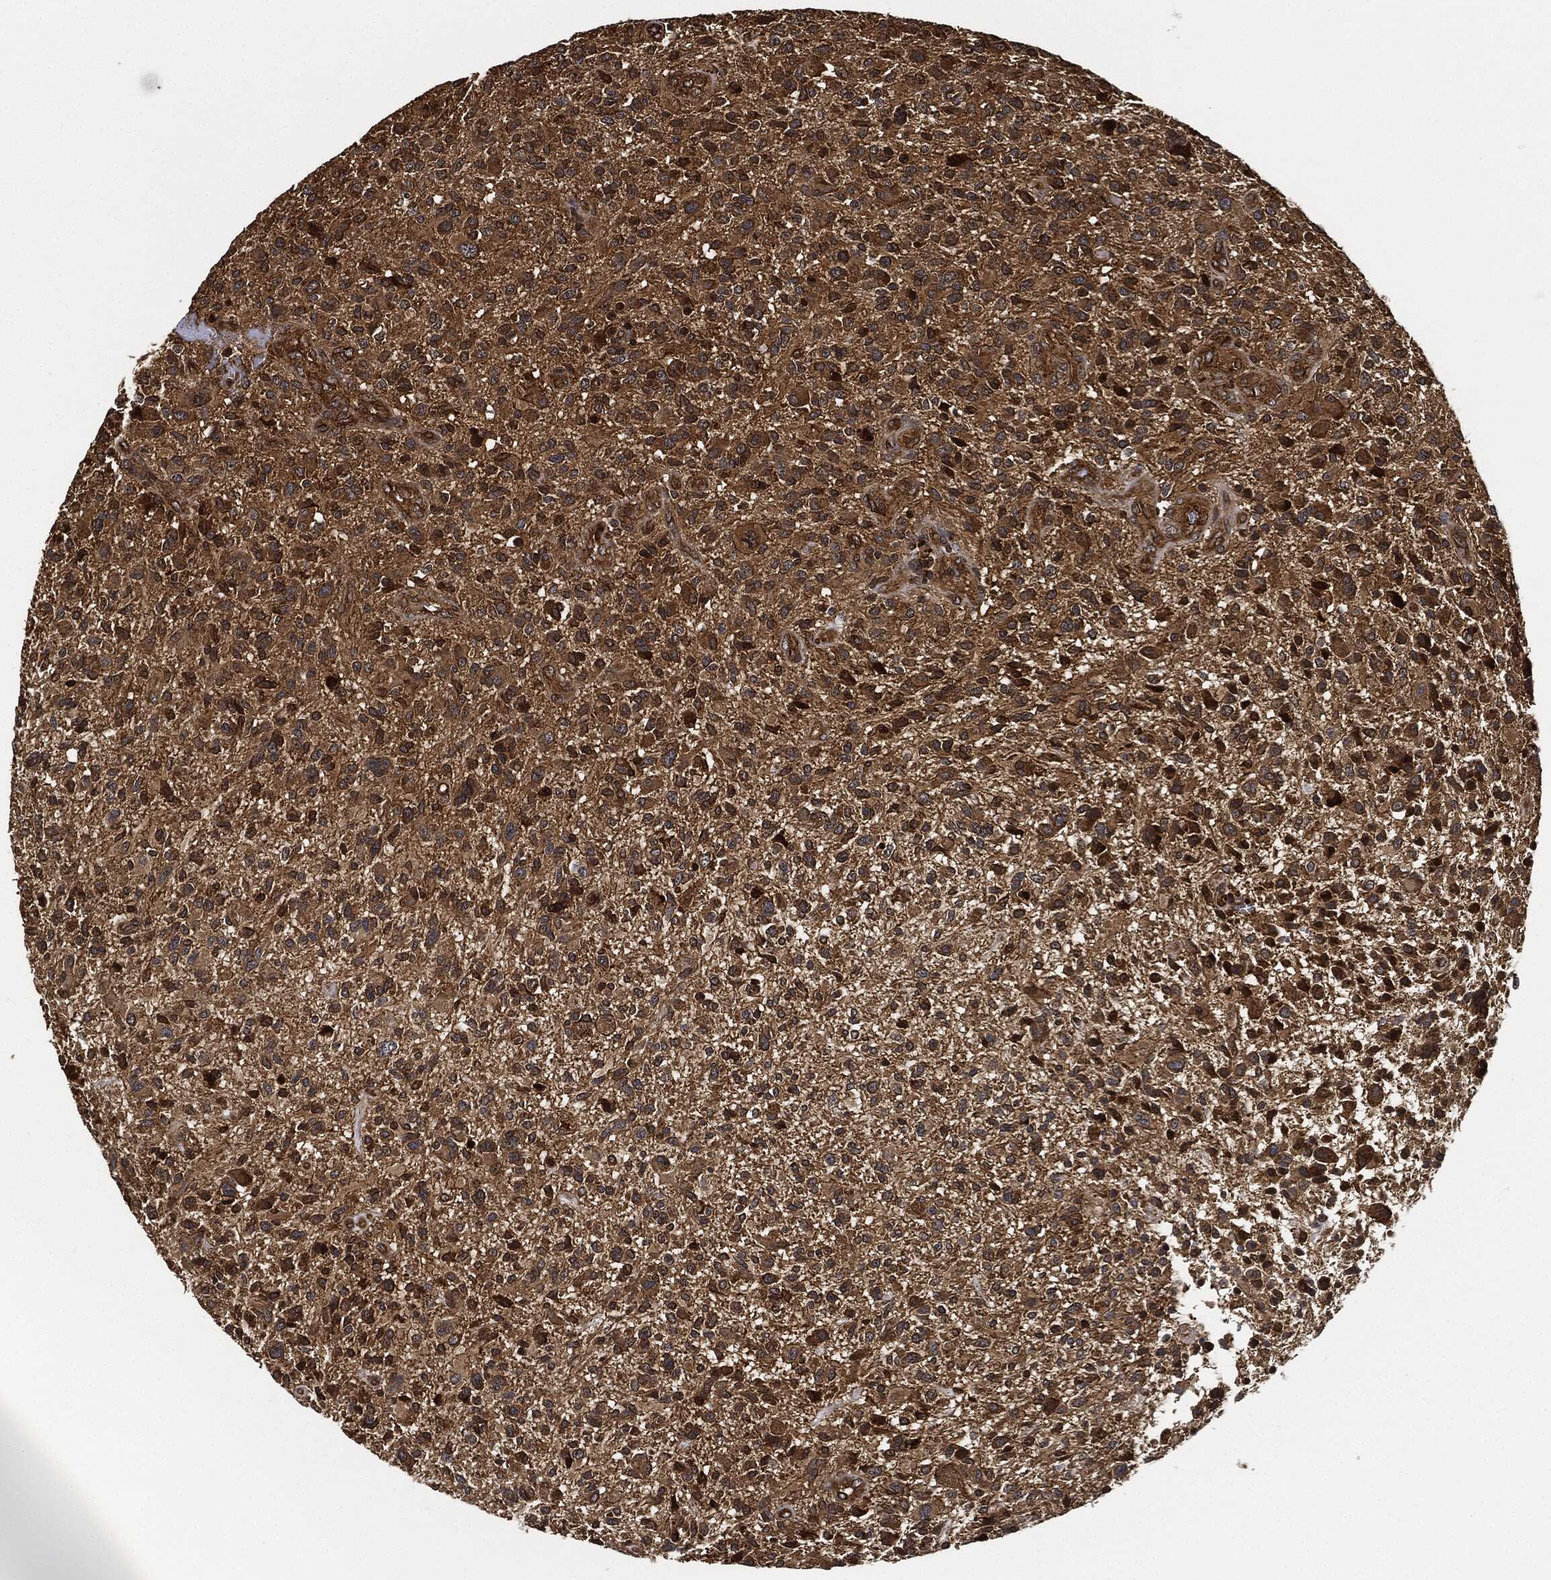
{"staining": {"intensity": "moderate", "quantity": ">75%", "location": "cytoplasmic/membranous"}, "tissue": "glioma", "cell_type": "Tumor cells", "image_type": "cancer", "snomed": [{"axis": "morphology", "description": "Glioma, malignant, High grade"}, {"axis": "topography", "description": "Brain"}], "caption": "Immunohistochemistry (IHC) staining of glioma, which displays medium levels of moderate cytoplasmic/membranous positivity in approximately >75% of tumor cells indicating moderate cytoplasmic/membranous protein positivity. The staining was performed using DAB (3,3'-diaminobenzidine) (brown) for protein detection and nuclei were counterstained in hematoxylin (blue).", "gene": "CEP290", "patient": {"sex": "male", "age": 47}}